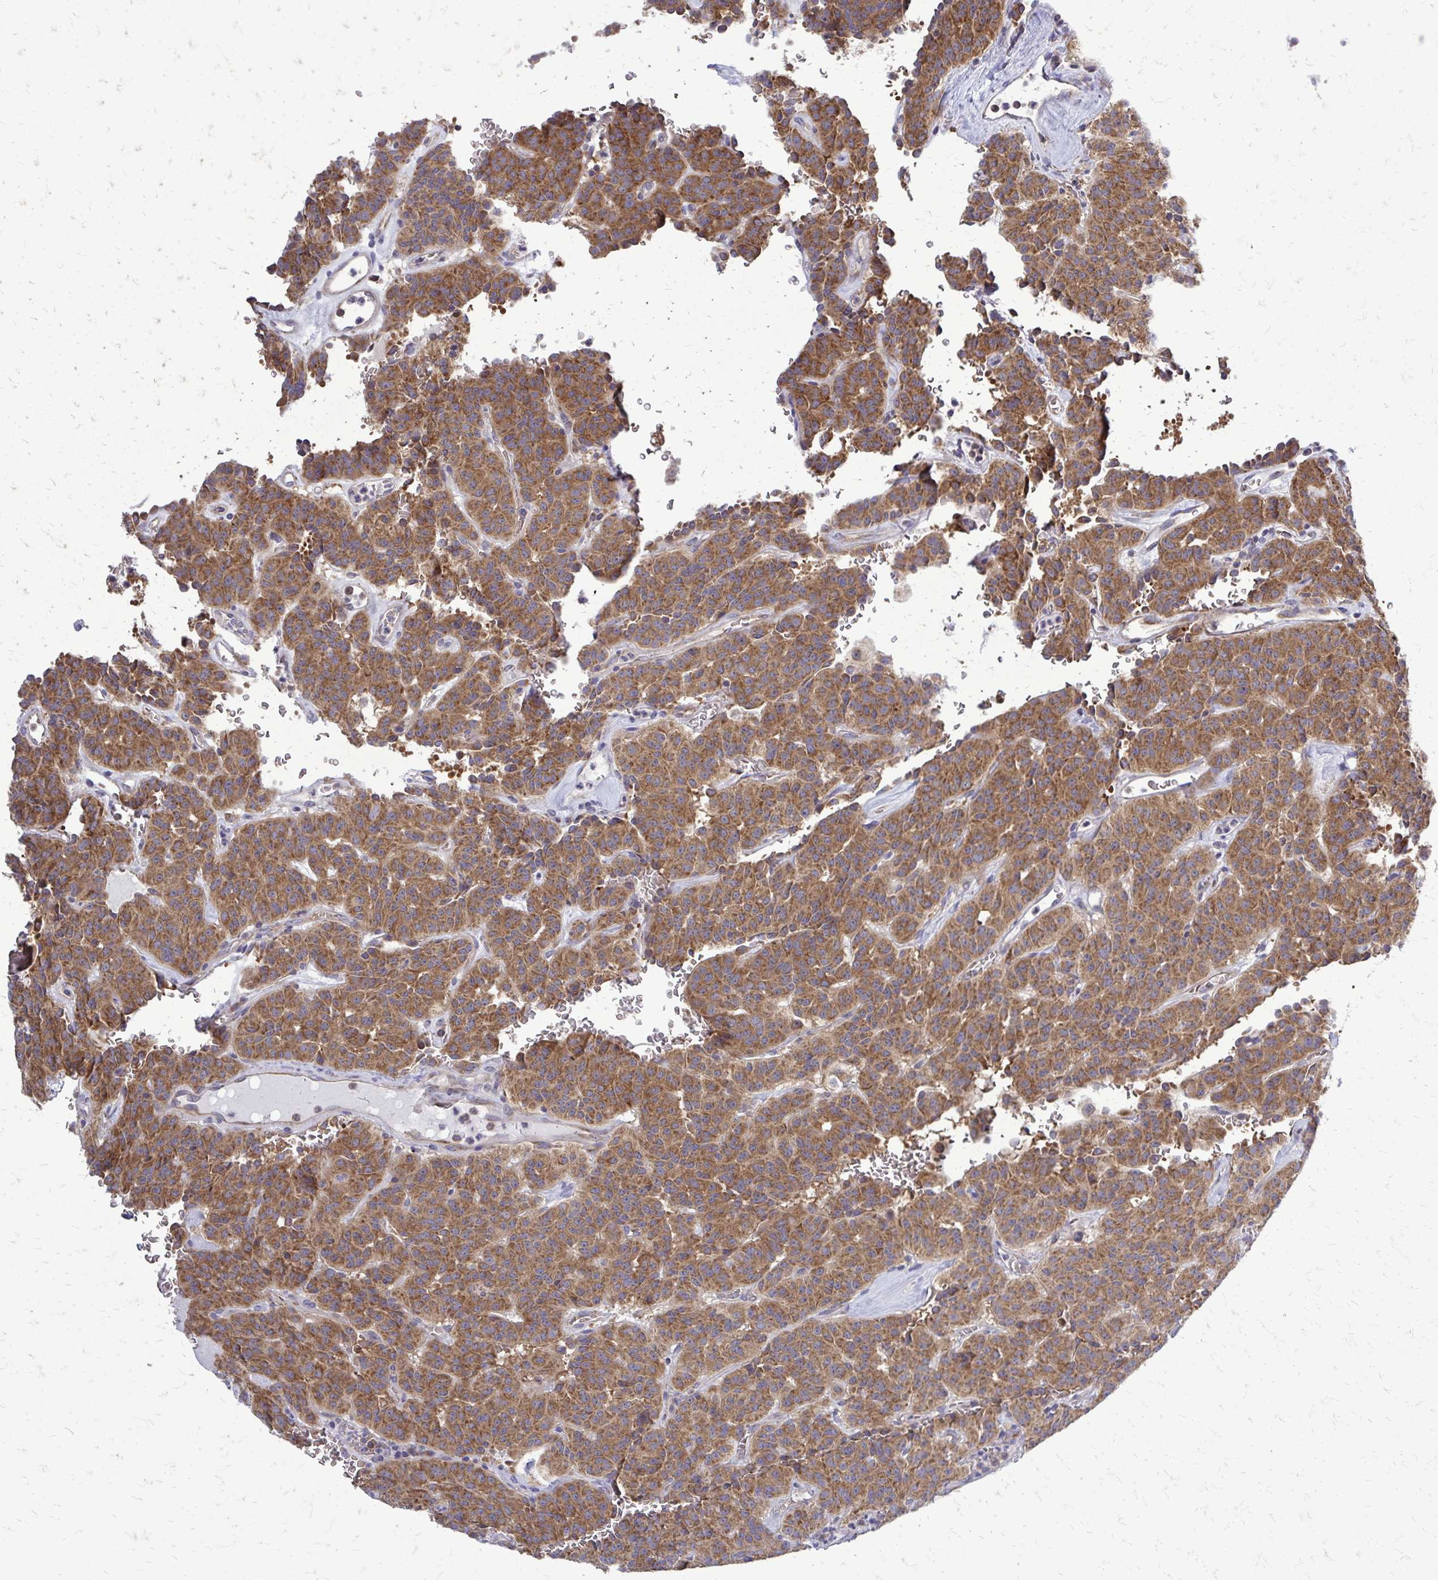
{"staining": {"intensity": "strong", "quantity": ">75%", "location": "cytoplasmic/membranous"}, "tissue": "carcinoid", "cell_type": "Tumor cells", "image_type": "cancer", "snomed": [{"axis": "morphology", "description": "Carcinoid, malignant, NOS"}, {"axis": "topography", "description": "Lung"}], "caption": "Immunohistochemical staining of human malignant carcinoid reveals high levels of strong cytoplasmic/membranous protein expression in approximately >75% of tumor cells. (brown staining indicates protein expression, while blue staining denotes nuclei).", "gene": "PDK4", "patient": {"sex": "female", "age": 61}}